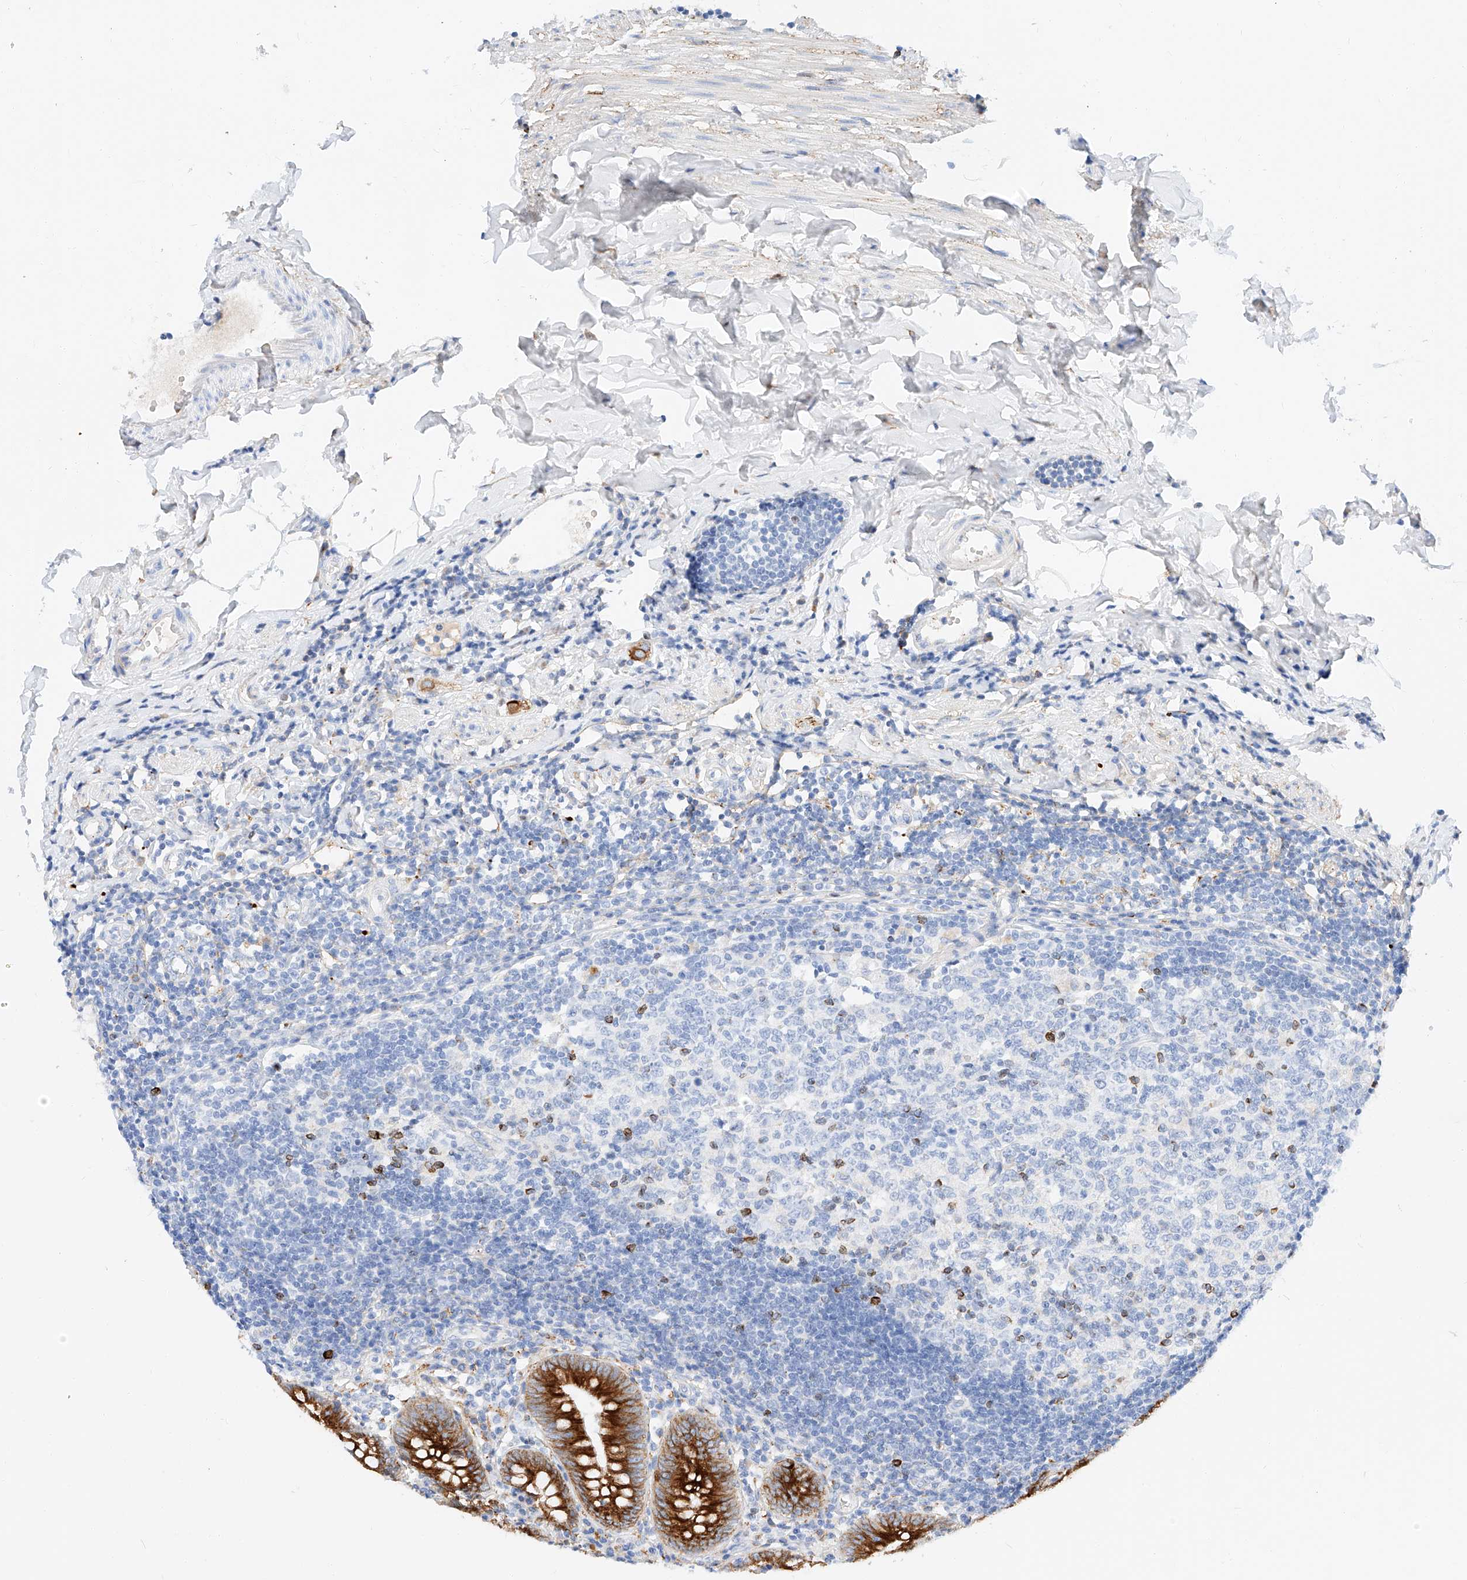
{"staining": {"intensity": "strong", "quantity": ">75%", "location": "cytoplasmic/membranous"}, "tissue": "appendix", "cell_type": "Glandular cells", "image_type": "normal", "snomed": [{"axis": "morphology", "description": "Normal tissue, NOS"}, {"axis": "topography", "description": "Appendix"}], "caption": "DAB immunohistochemical staining of normal appendix exhibits strong cytoplasmic/membranous protein positivity in about >75% of glandular cells. (DAB IHC, brown staining for protein, blue staining for nuclei).", "gene": "MAP7", "patient": {"sex": "female", "age": 54}}